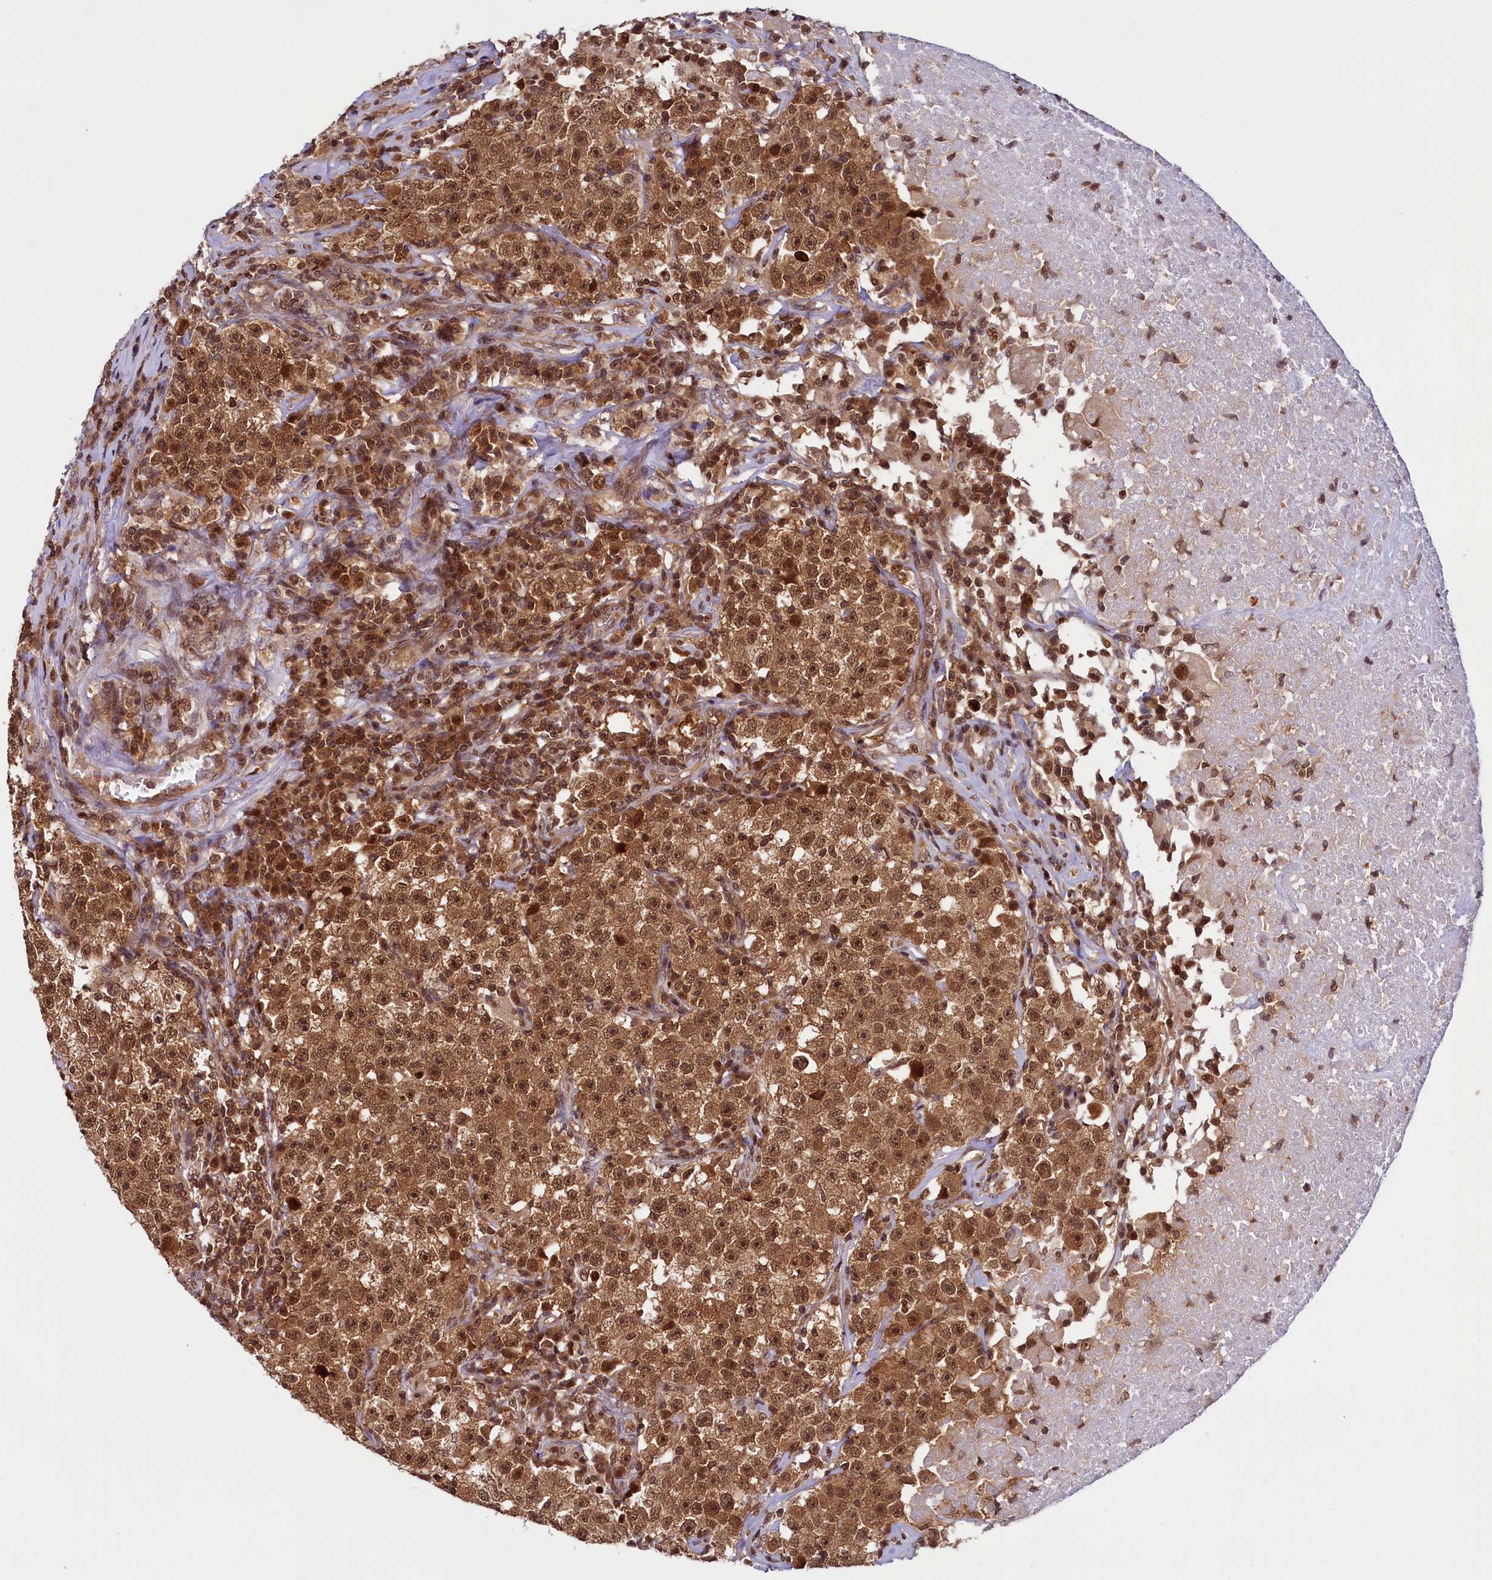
{"staining": {"intensity": "strong", "quantity": ">75%", "location": "cytoplasmic/membranous,nuclear"}, "tissue": "testis cancer", "cell_type": "Tumor cells", "image_type": "cancer", "snomed": [{"axis": "morphology", "description": "Seminoma, NOS"}, {"axis": "topography", "description": "Testis"}], "caption": "Tumor cells reveal strong cytoplasmic/membranous and nuclear positivity in about >75% of cells in testis cancer (seminoma).", "gene": "SLC7A6OS", "patient": {"sex": "male", "age": 22}}